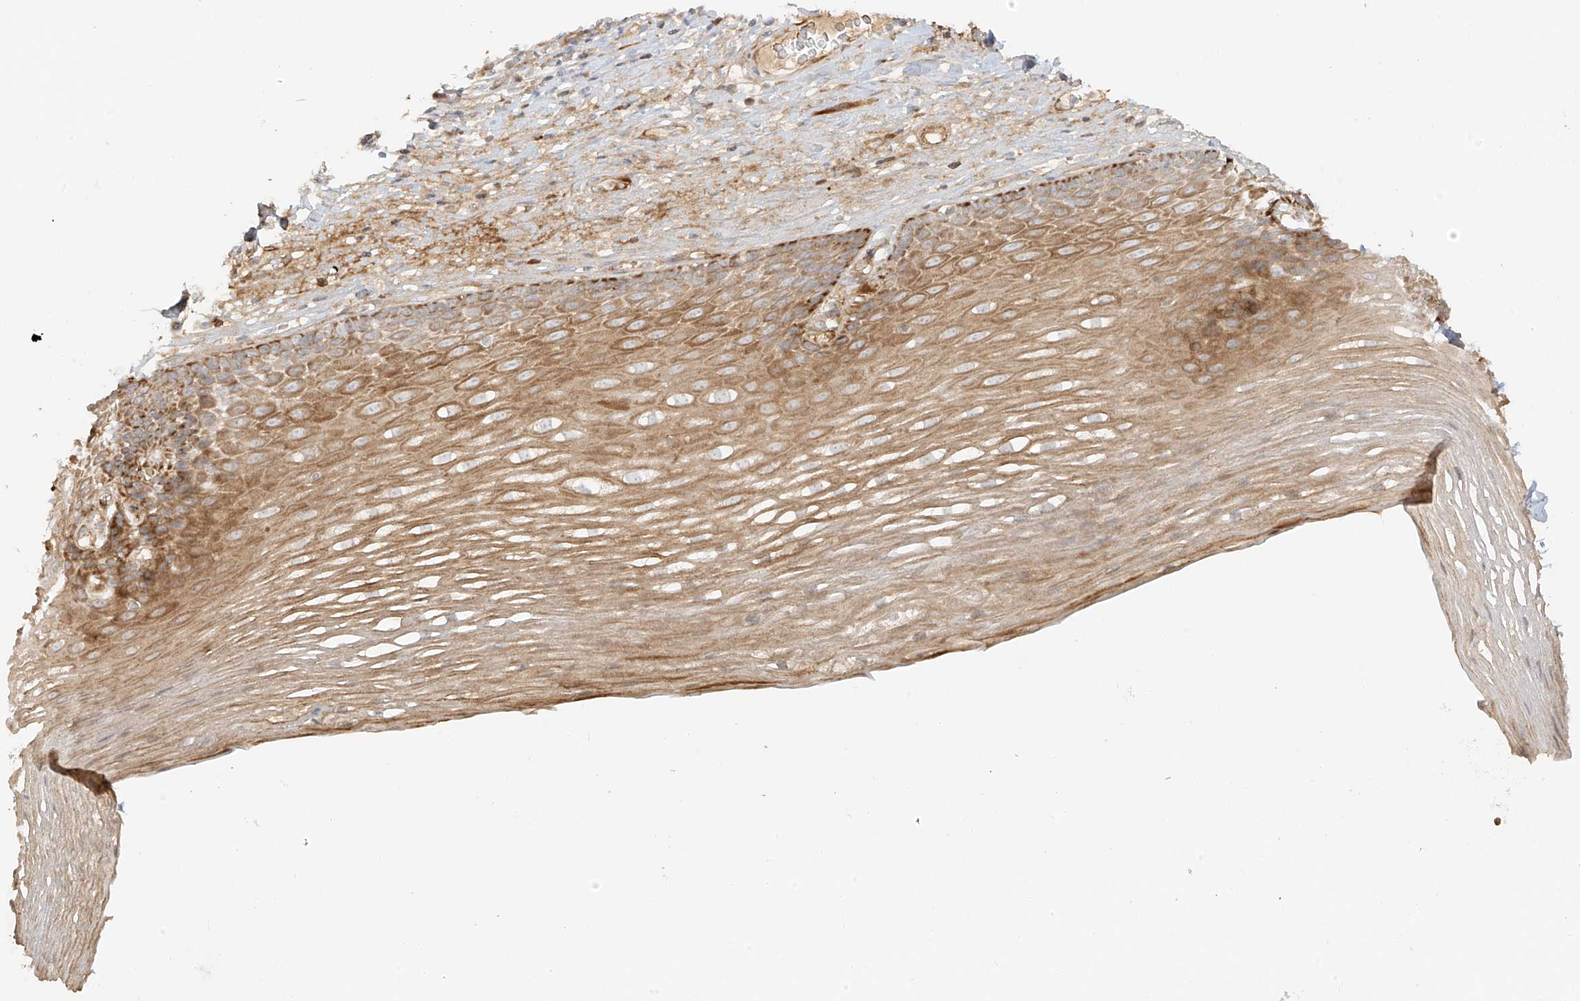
{"staining": {"intensity": "moderate", "quantity": ">75%", "location": "cytoplasmic/membranous"}, "tissue": "esophagus", "cell_type": "Squamous epithelial cells", "image_type": "normal", "snomed": [{"axis": "morphology", "description": "Normal tissue, NOS"}, {"axis": "topography", "description": "Esophagus"}], "caption": "A brown stain highlights moderate cytoplasmic/membranous staining of a protein in squamous epithelial cells of normal human esophagus.", "gene": "MIPEP", "patient": {"sex": "male", "age": 62}}